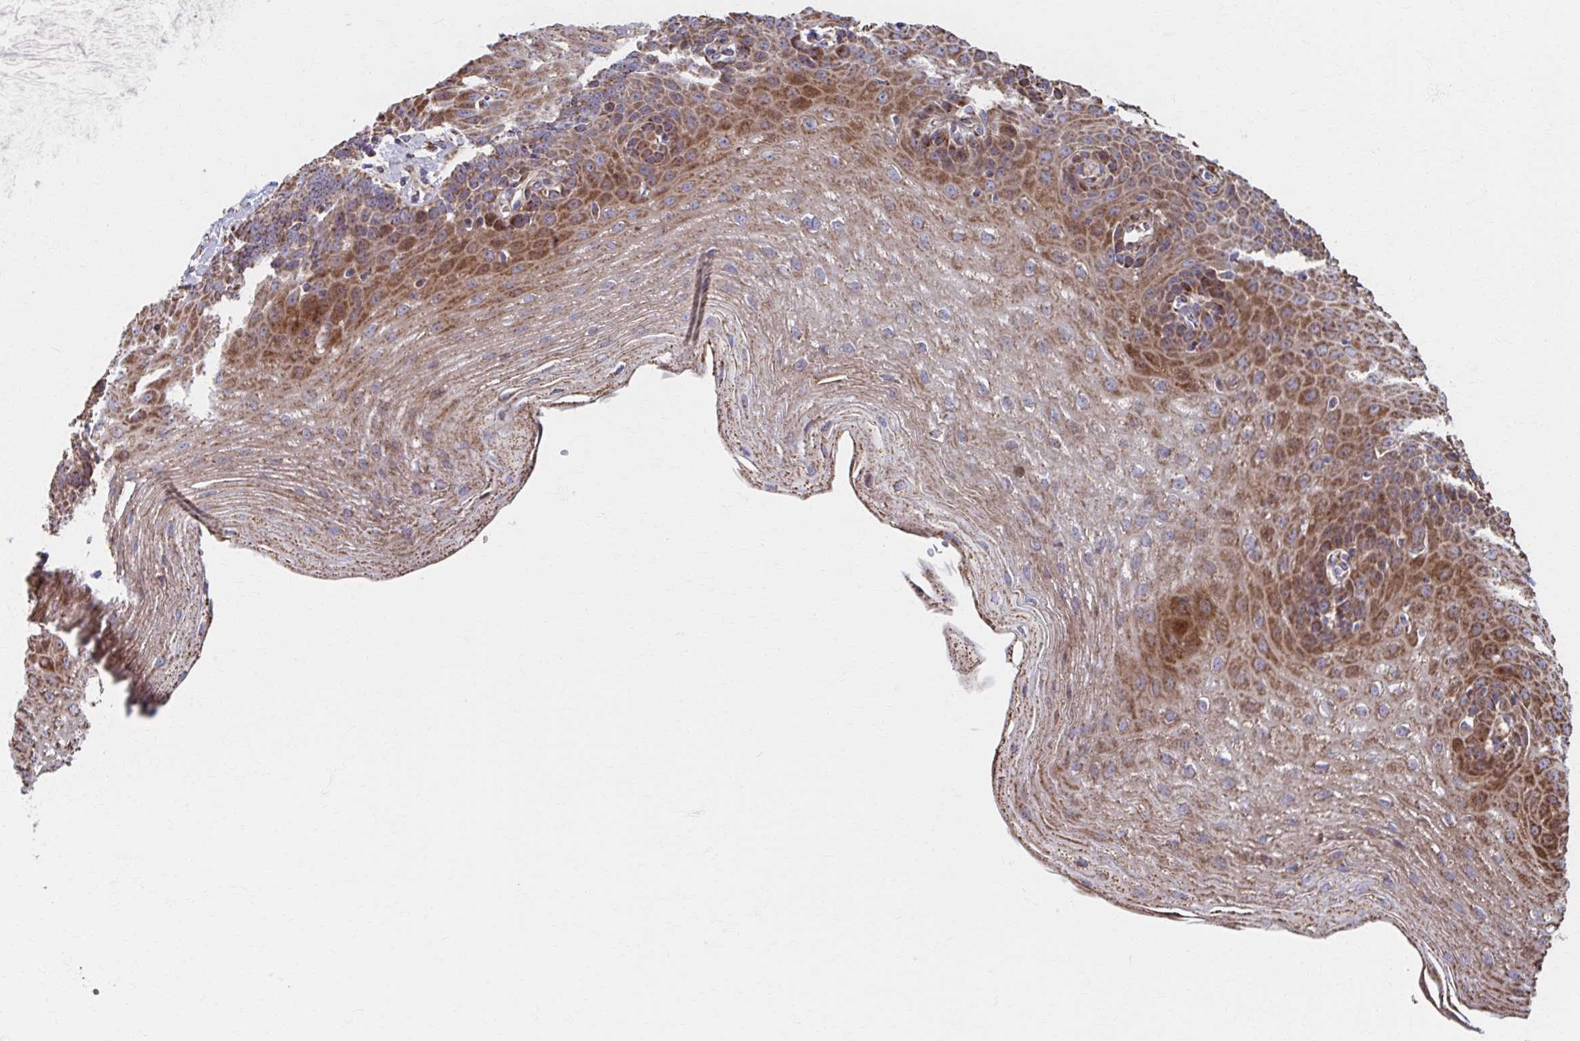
{"staining": {"intensity": "moderate", "quantity": ">75%", "location": "cytoplasmic/membranous"}, "tissue": "esophagus", "cell_type": "Squamous epithelial cells", "image_type": "normal", "snomed": [{"axis": "morphology", "description": "Normal tissue, NOS"}, {"axis": "topography", "description": "Esophagus"}], "caption": "Unremarkable esophagus shows moderate cytoplasmic/membranous expression in approximately >75% of squamous epithelial cells, visualized by immunohistochemistry. The staining is performed using DAB (3,3'-diaminobenzidine) brown chromogen to label protein expression. The nuclei are counter-stained blue using hematoxylin.", "gene": "SAT1", "patient": {"sex": "female", "age": 81}}